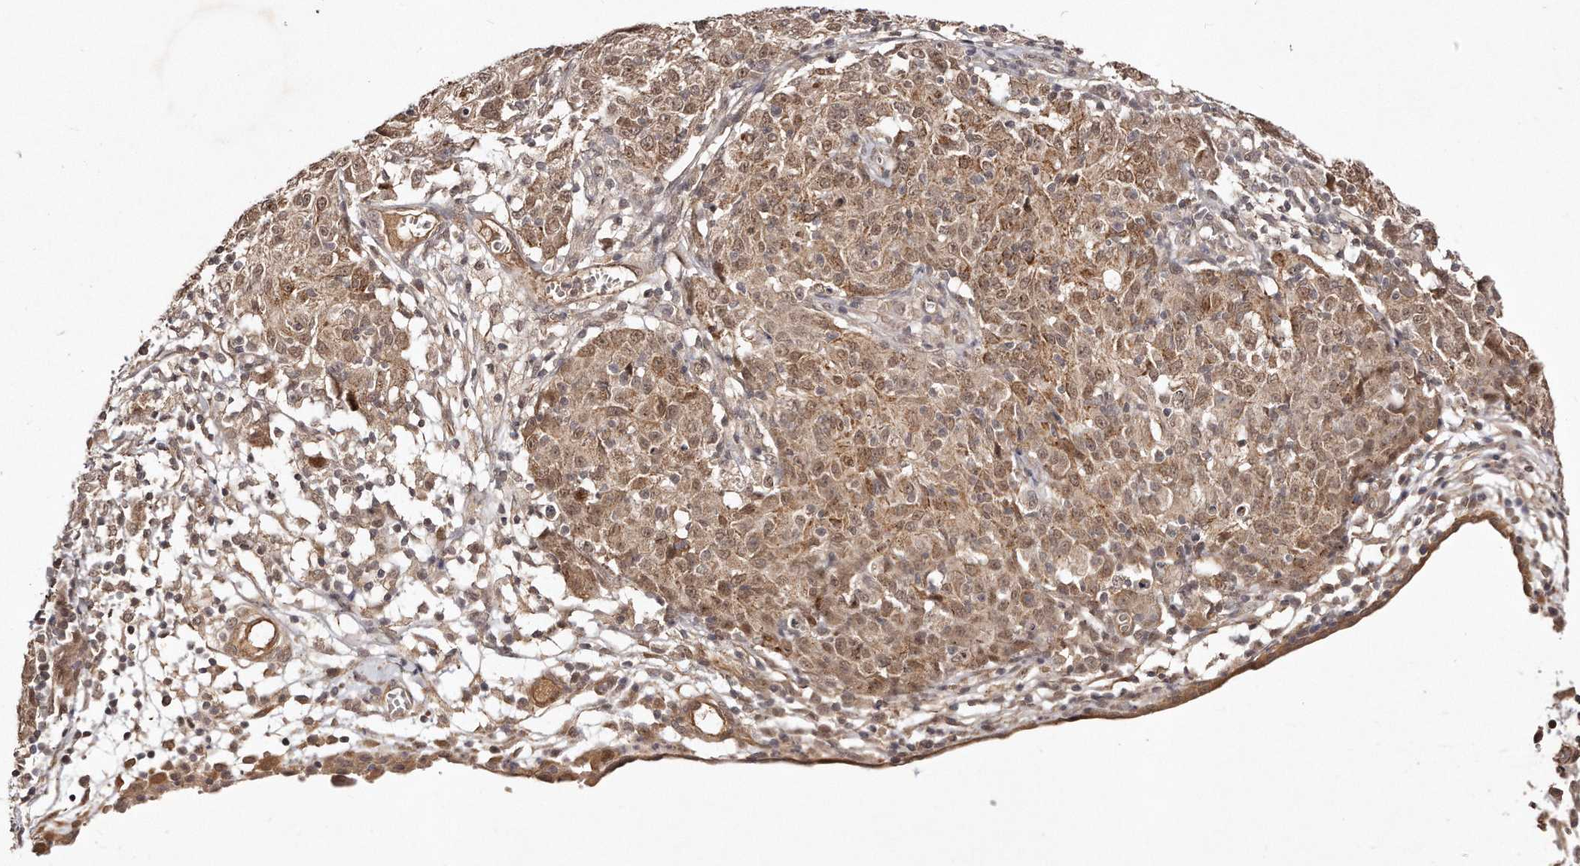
{"staining": {"intensity": "moderate", "quantity": ">75%", "location": "cytoplasmic/membranous,nuclear"}, "tissue": "ovarian cancer", "cell_type": "Tumor cells", "image_type": "cancer", "snomed": [{"axis": "morphology", "description": "Carcinoma, endometroid"}, {"axis": "topography", "description": "Ovary"}], "caption": "Immunohistochemistry histopathology image of neoplastic tissue: human endometroid carcinoma (ovarian) stained using IHC shows medium levels of moderate protein expression localized specifically in the cytoplasmic/membranous and nuclear of tumor cells, appearing as a cytoplasmic/membranous and nuclear brown color.", "gene": "SOX4", "patient": {"sex": "female", "age": 42}}